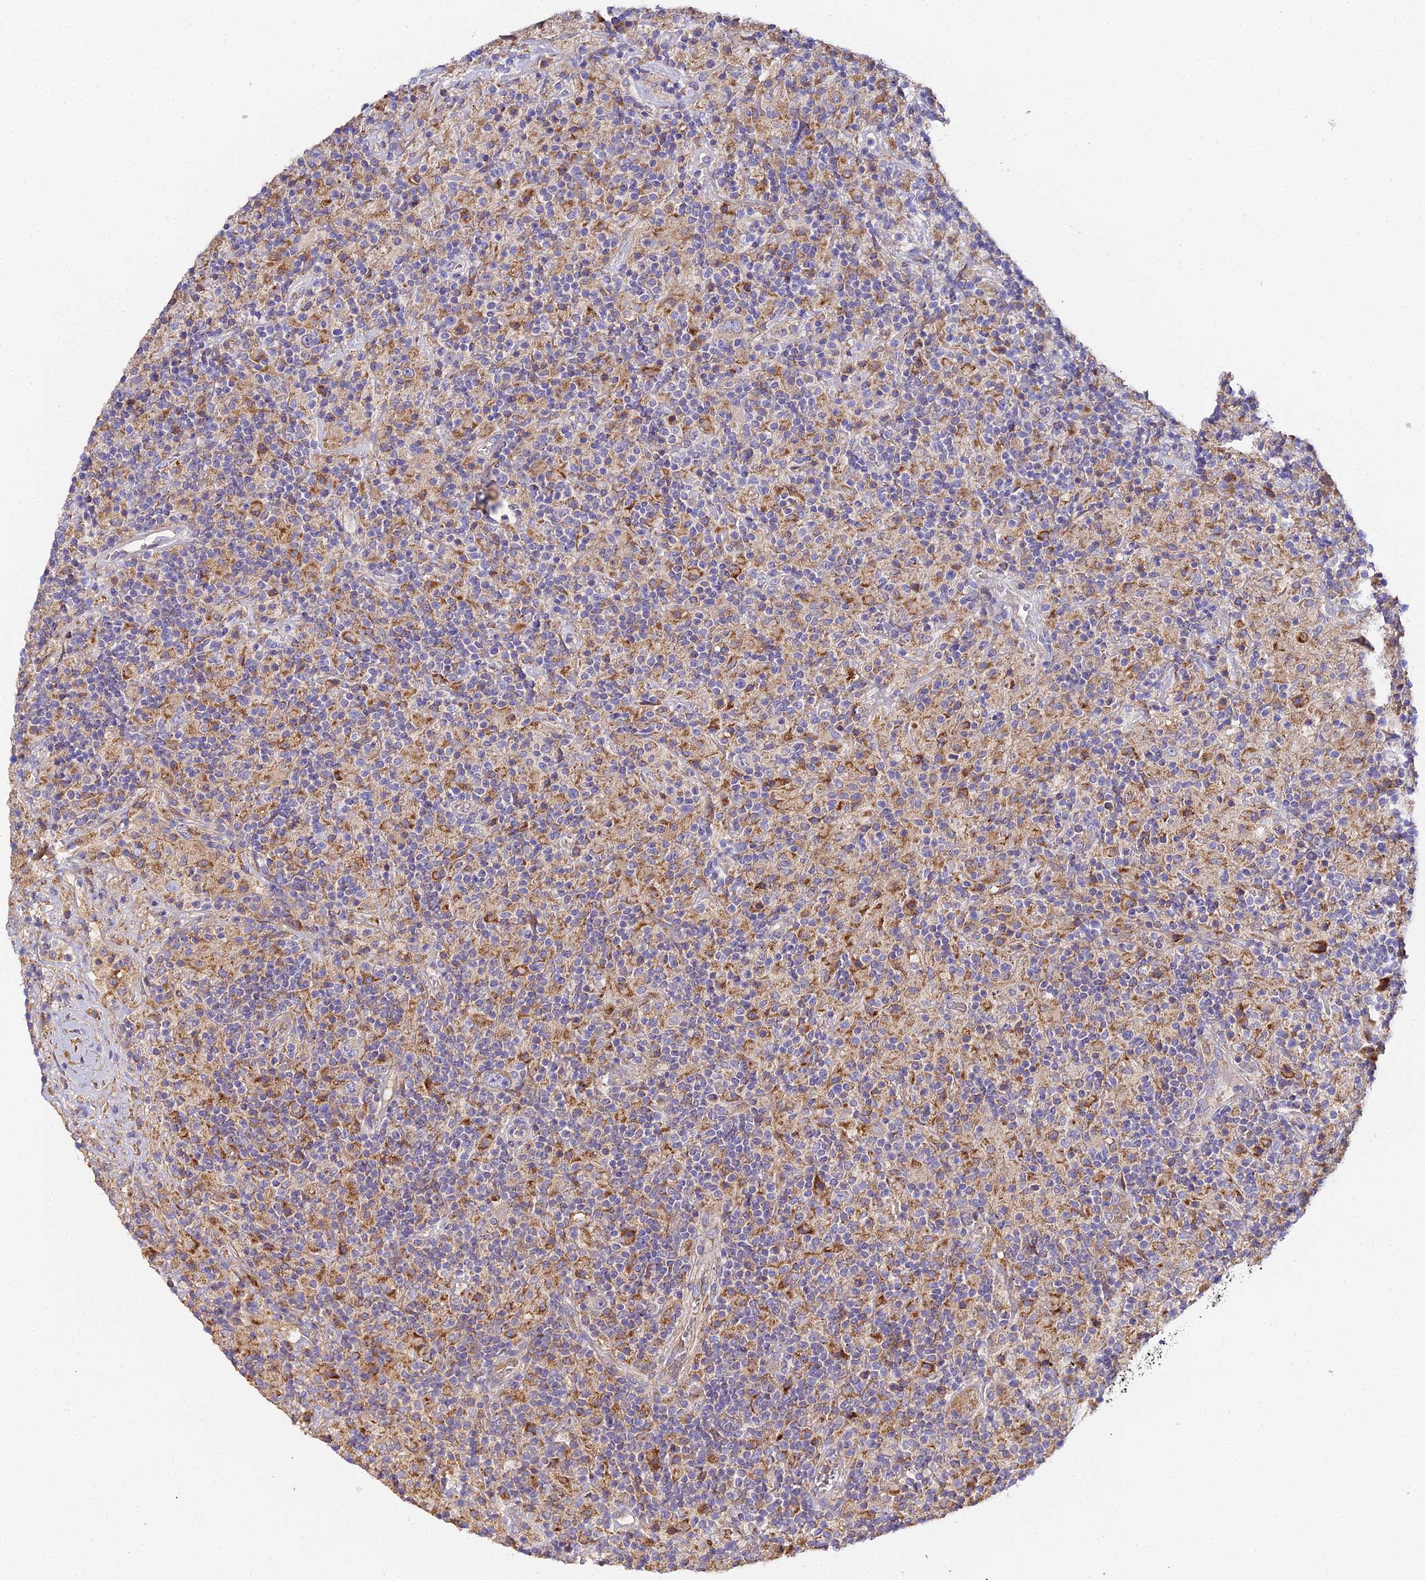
{"staining": {"intensity": "moderate", "quantity": "25%-75%", "location": "cytoplasmic/membranous"}, "tissue": "lymphoma", "cell_type": "Tumor cells", "image_type": "cancer", "snomed": [{"axis": "morphology", "description": "Hodgkin's disease, NOS"}, {"axis": "topography", "description": "Lymph node"}], "caption": "A high-resolution histopathology image shows IHC staining of lymphoma, which exhibits moderate cytoplasmic/membranous positivity in about 25%-75% of tumor cells.", "gene": "SCX", "patient": {"sex": "male", "age": 70}}